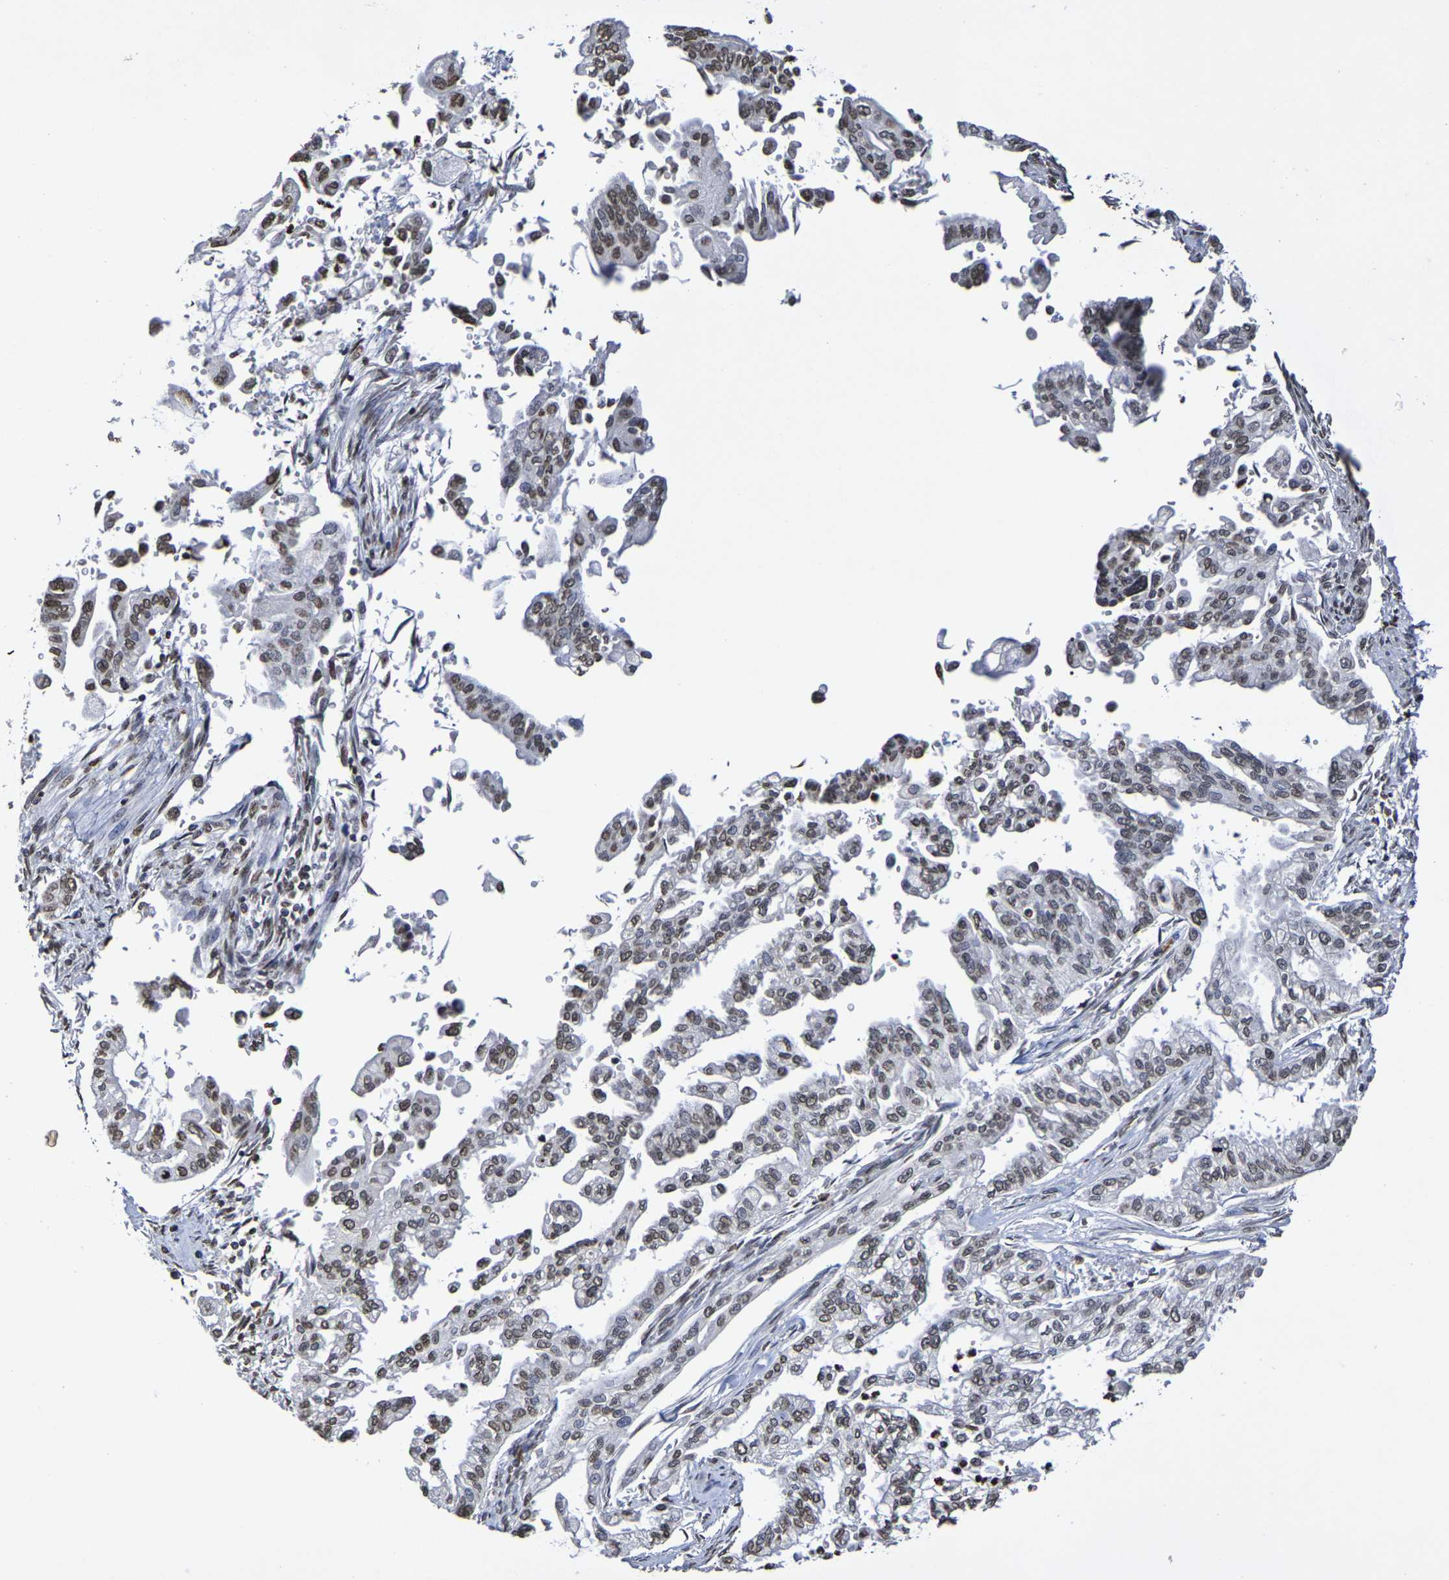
{"staining": {"intensity": "weak", "quantity": ">75%", "location": "nuclear"}, "tissue": "pancreatic cancer", "cell_type": "Tumor cells", "image_type": "cancer", "snomed": [{"axis": "morphology", "description": "Normal tissue, NOS"}, {"axis": "topography", "description": "Pancreas"}], "caption": "Weak nuclear staining for a protein is identified in about >75% of tumor cells of pancreatic cancer using immunohistochemistry.", "gene": "ATF4", "patient": {"sex": "male", "age": 42}}